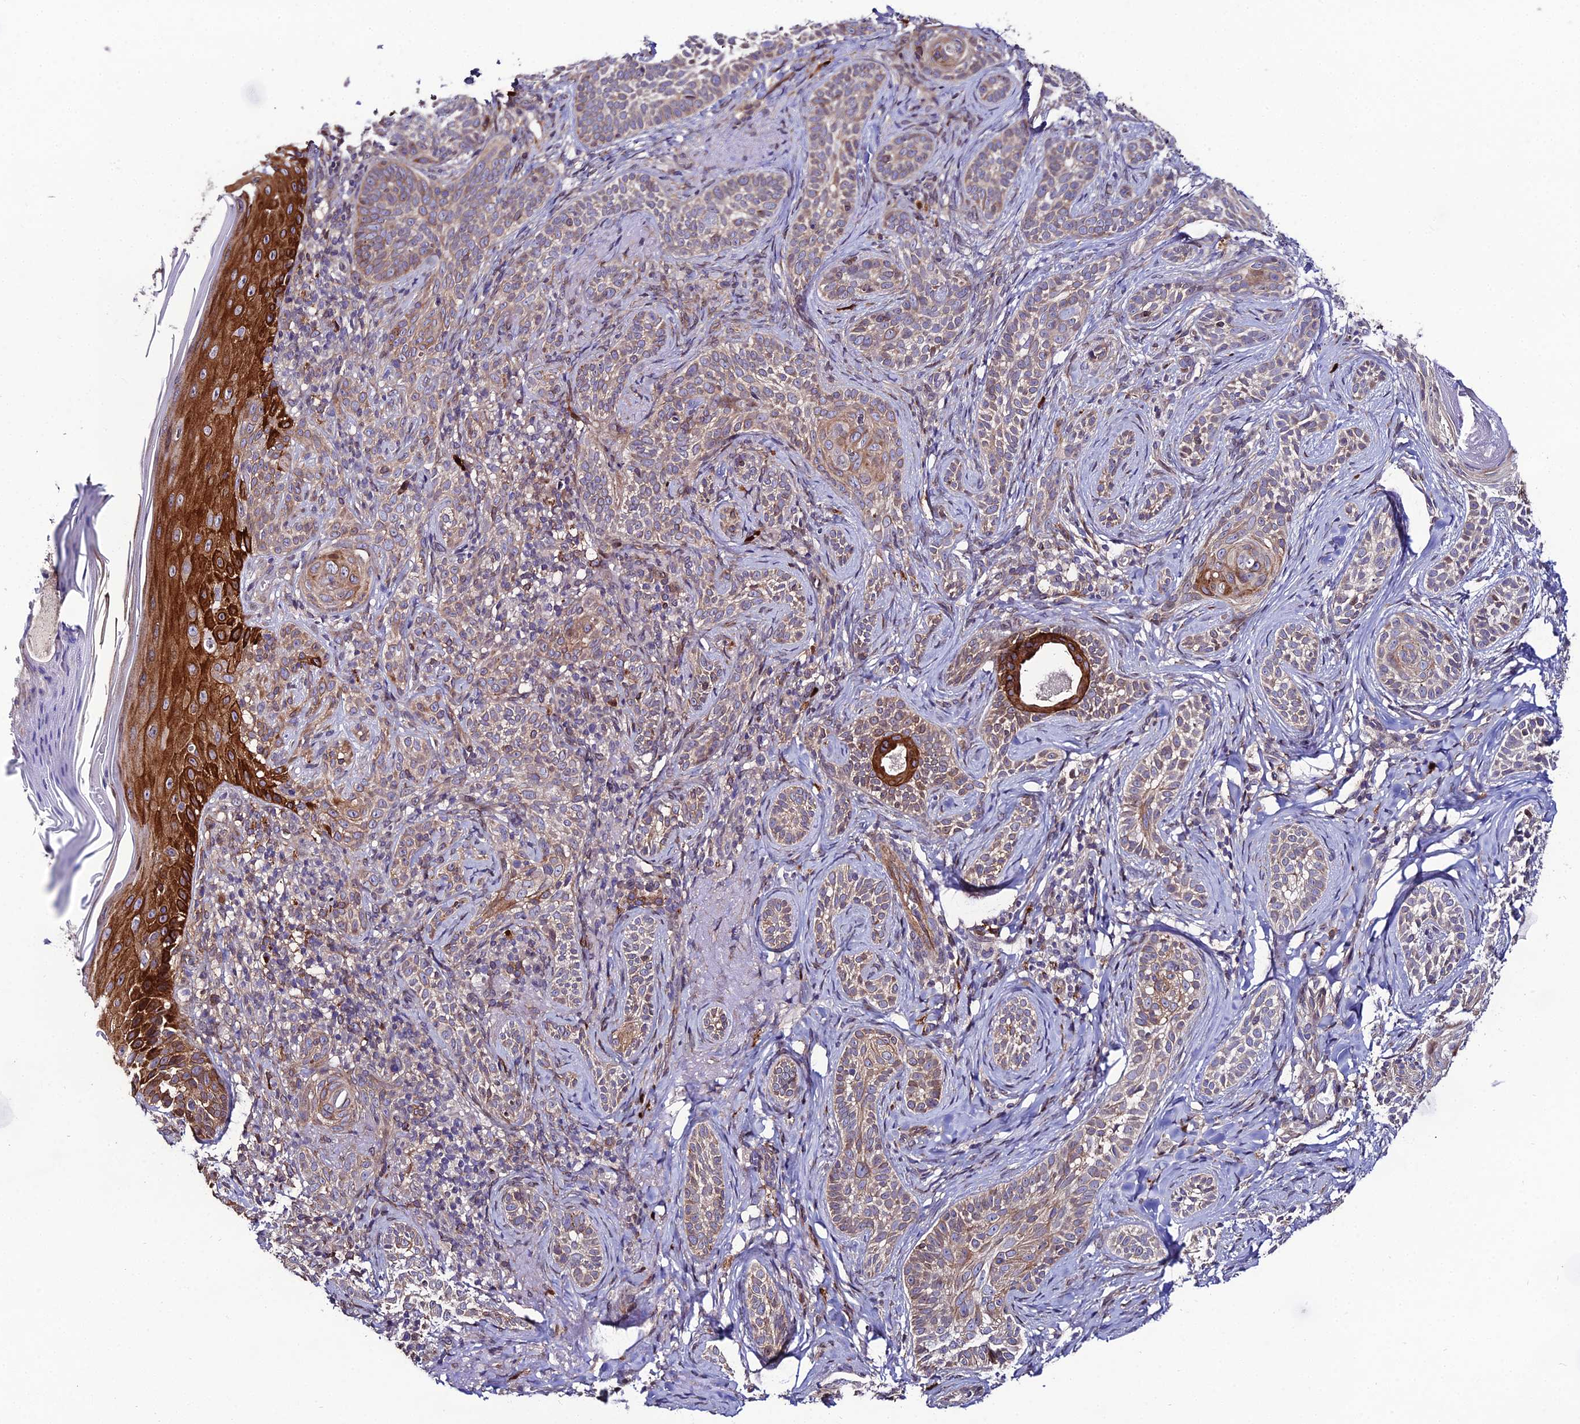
{"staining": {"intensity": "weak", "quantity": "25%-75%", "location": "cytoplasmic/membranous"}, "tissue": "skin cancer", "cell_type": "Tumor cells", "image_type": "cancer", "snomed": [{"axis": "morphology", "description": "Basal cell carcinoma"}, {"axis": "topography", "description": "Skin"}], "caption": "There is low levels of weak cytoplasmic/membranous staining in tumor cells of basal cell carcinoma (skin), as demonstrated by immunohistochemical staining (brown color).", "gene": "DDX19A", "patient": {"sex": "male", "age": 71}}